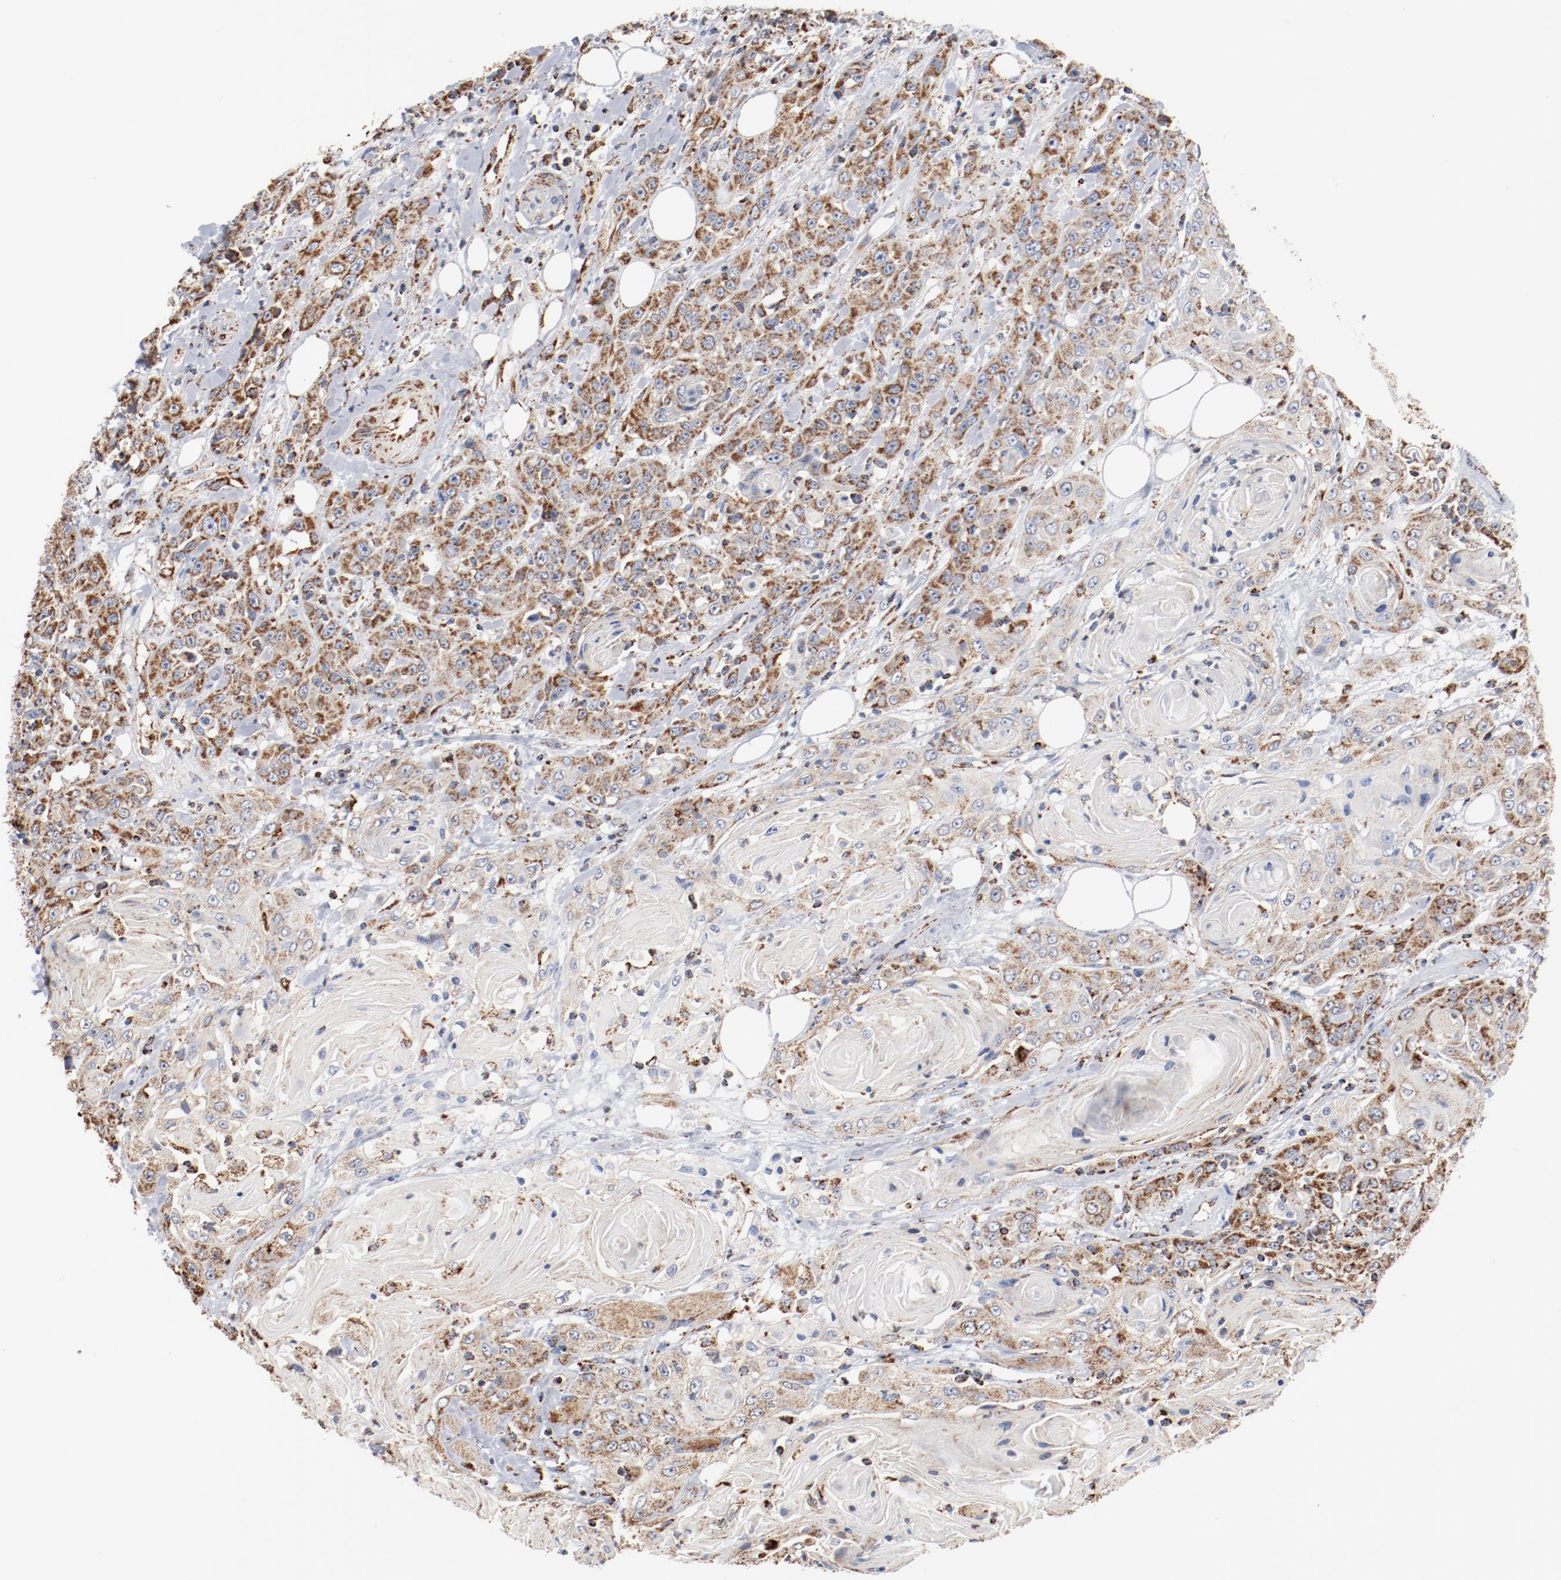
{"staining": {"intensity": "strong", "quantity": ">75%", "location": "cytoplasmic/membranous"}, "tissue": "head and neck cancer", "cell_type": "Tumor cells", "image_type": "cancer", "snomed": [{"axis": "morphology", "description": "Squamous cell carcinoma, NOS"}, {"axis": "topography", "description": "Head-Neck"}], "caption": "Protein expression analysis of human head and neck cancer (squamous cell carcinoma) reveals strong cytoplasmic/membranous staining in approximately >75% of tumor cells.", "gene": "NDUFS4", "patient": {"sex": "female", "age": 84}}